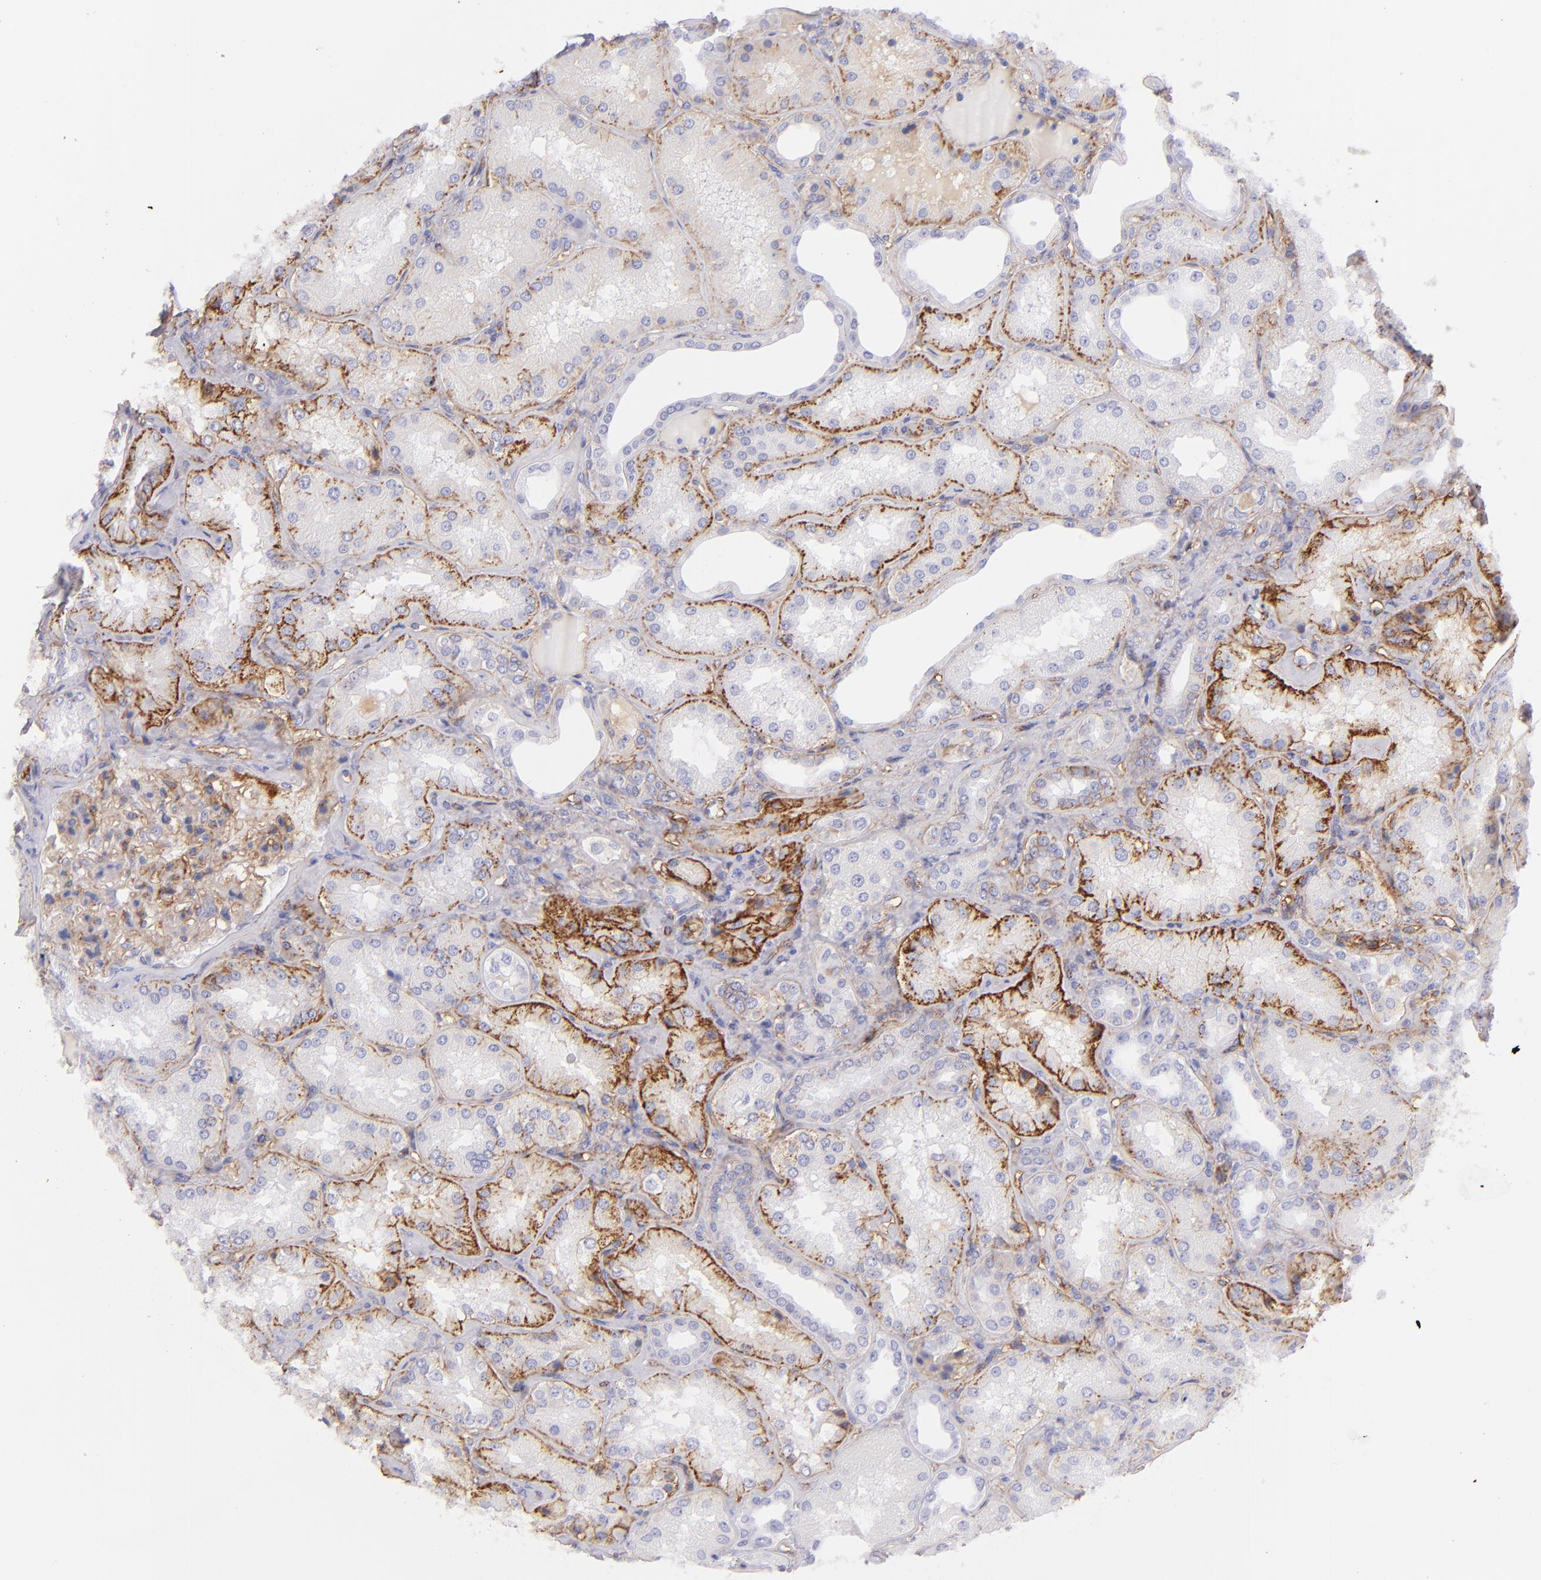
{"staining": {"intensity": "negative", "quantity": "none", "location": "none"}, "tissue": "kidney", "cell_type": "Cells in glomeruli", "image_type": "normal", "snomed": [{"axis": "morphology", "description": "Normal tissue, NOS"}, {"axis": "topography", "description": "Kidney"}], "caption": "Micrograph shows no protein staining in cells in glomeruli of normal kidney. (Stains: DAB IHC with hematoxylin counter stain, Microscopy: brightfield microscopy at high magnification).", "gene": "CD81", "patient": {"sex": "female", "age": 56}}